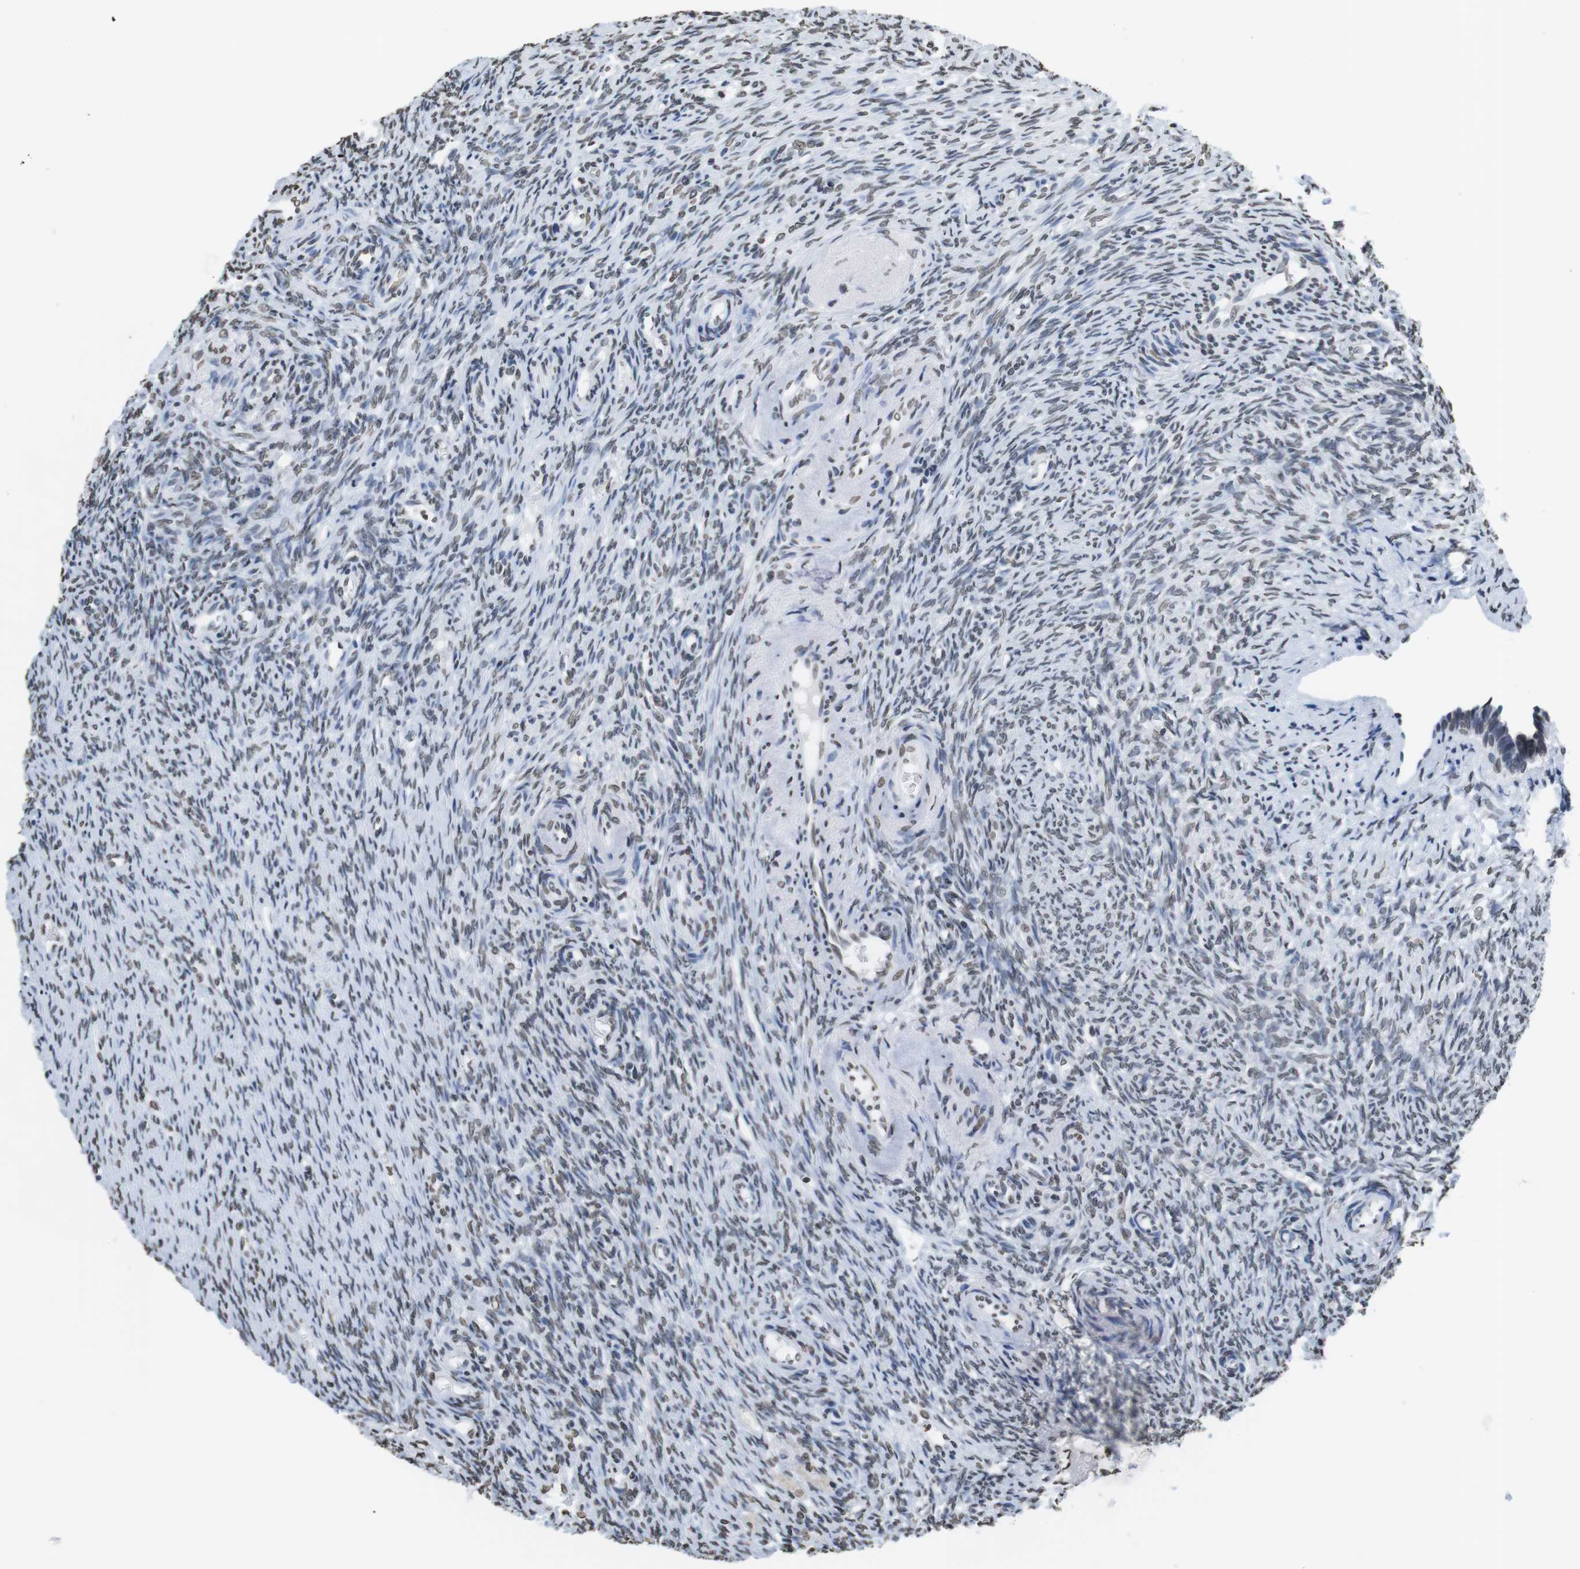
{"staining": {"intensity": "moderate", "quantity": "25%-75%", "location": "nuclear"}, "tissue": "ovary", "cell_type": "Ovarian stroma cells", "image_type": "normal", "snomed": [{"axis": "morphology", "description": "Normal tissue, NOS"}, {"axis": "topography", "description": "Ovary"}], "caption": "A histopathology image of ovary stained for a protein demonstrates moderate nuclear brown staining in ovarian stroma cells. (Brightfield microscopy of DAB IHC at high magnification).", "gene": "BSX", "patient": {"sex": "female", "age": 41}}